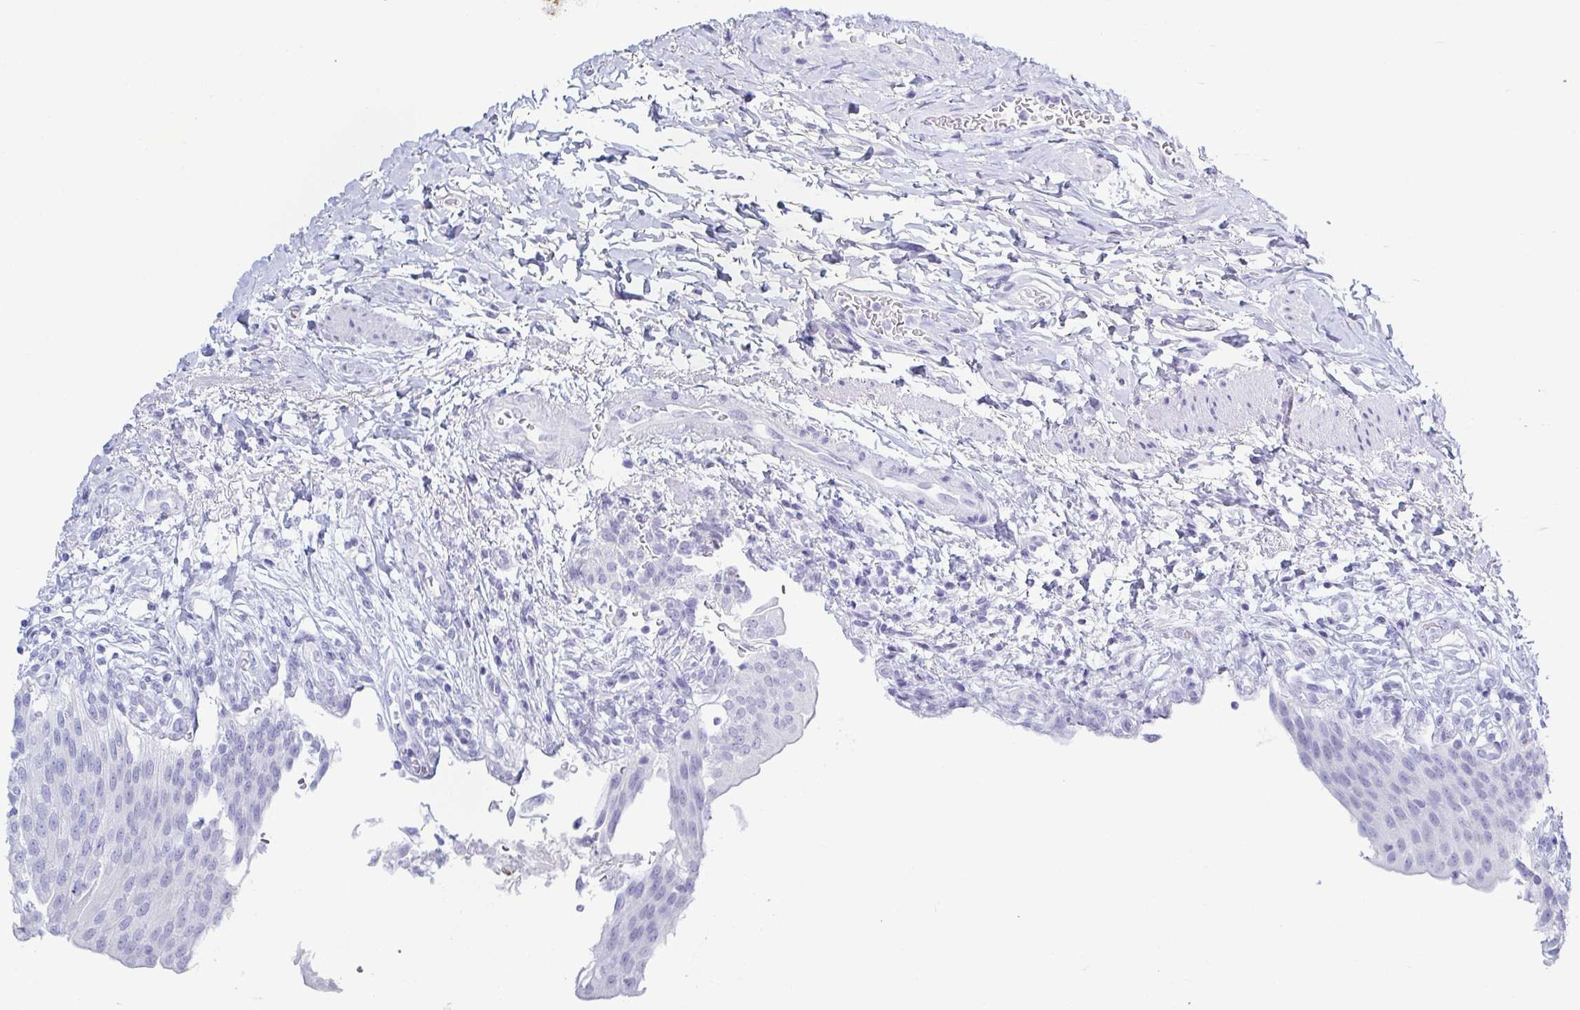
{"staining": {"intensity": "negative", "quantity": "none", "location": "none"}, "tissue": "urinary bladder", "cell_type": "Urothelial cells", "image_type": "normal", "snomed": [{"axis": "morphology", "description": "Normal tissue, NOS"}, {"axis": "topography", "description": "Urinary bladder"}, {"axis": "topography", "description": "Peripheral nerve tissue"}], "caption": "This is an immunohistochemistry micrograph of unremarkable urinary bladder. There is no expression in urothelial cells.", "gene": "ZG16B", "patient": {"sex": "female", "age": 60}}